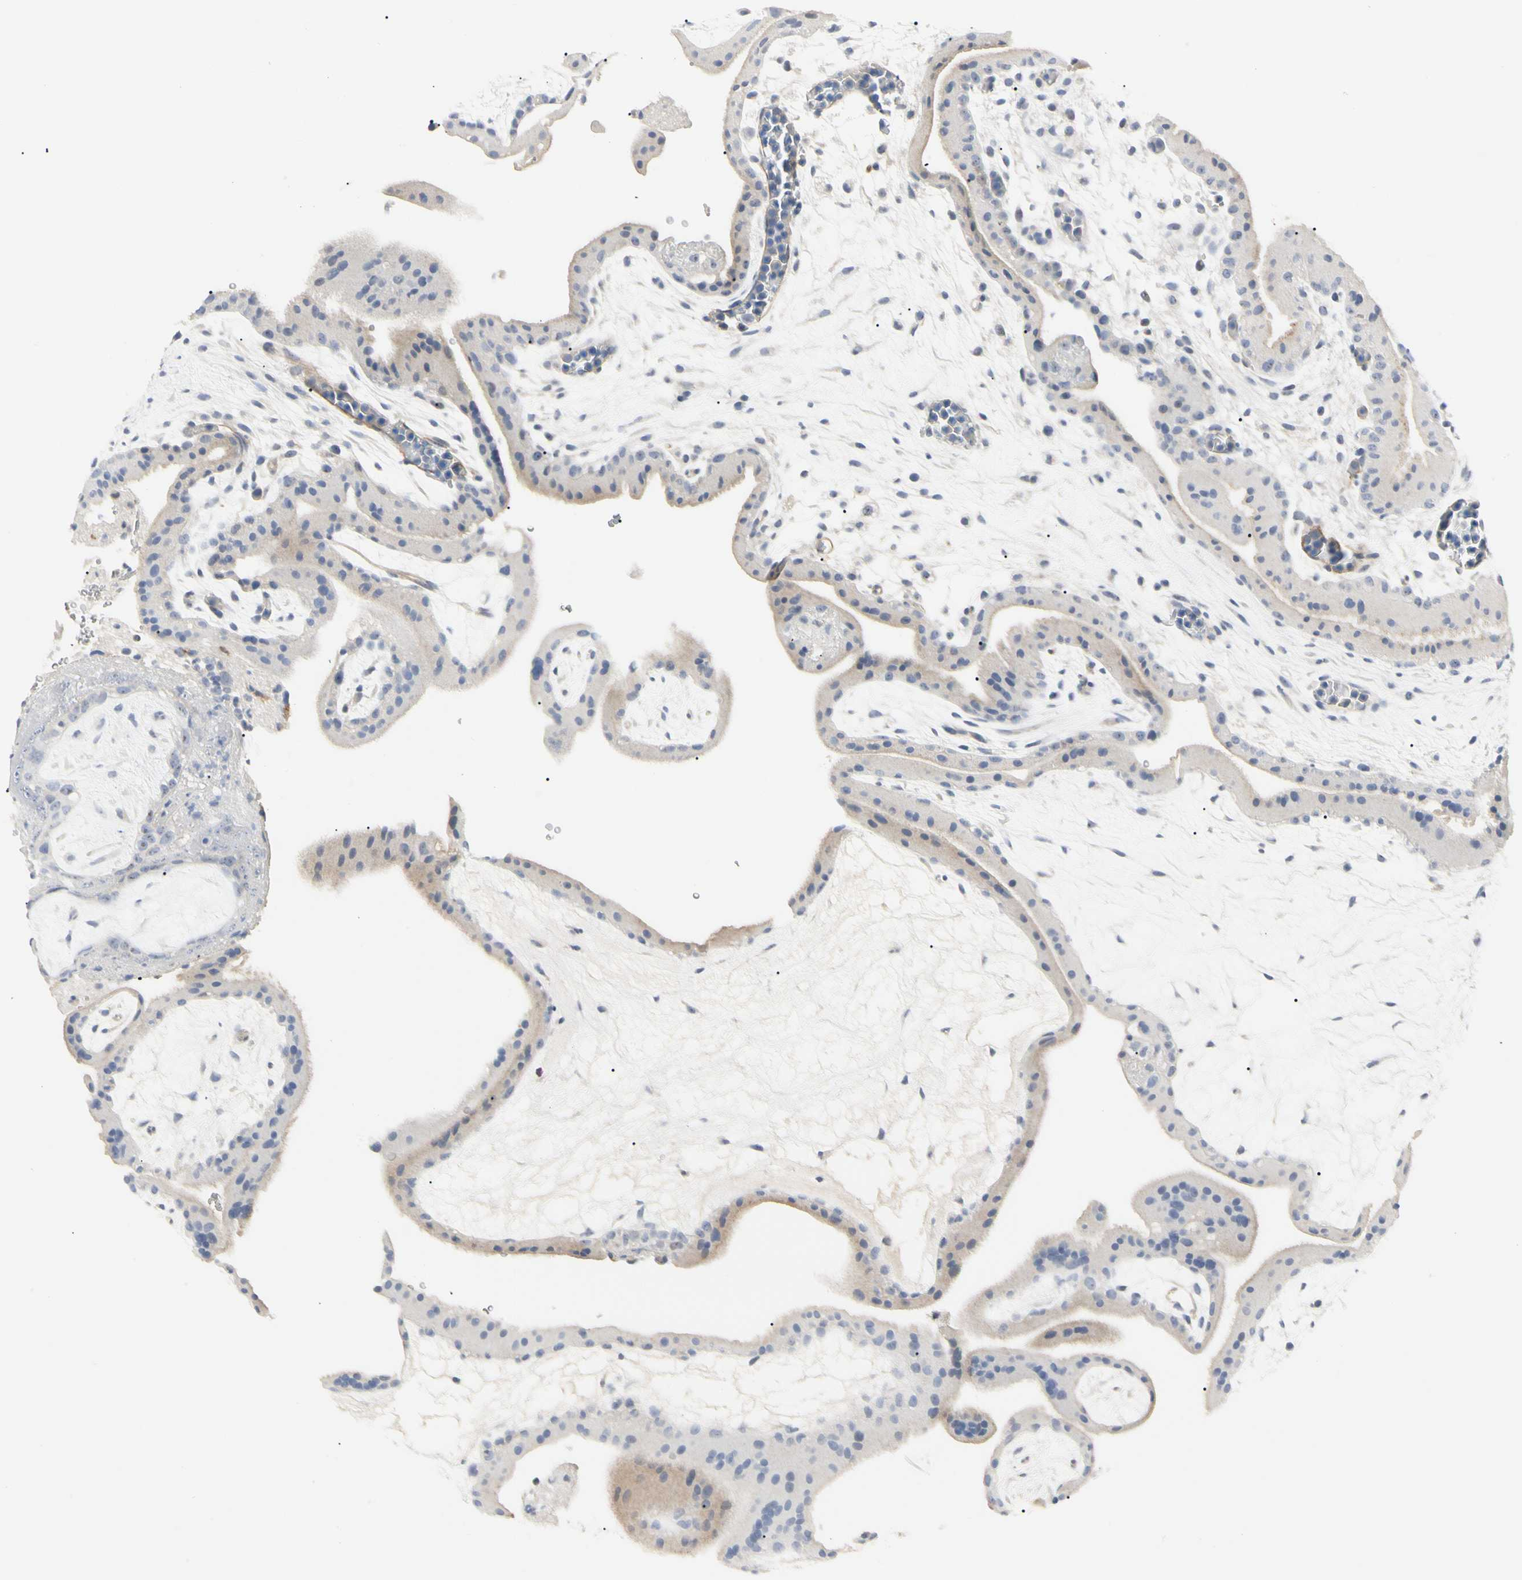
{"staining": {"intensity": "weak", "quantity": "<25%", "location": "cytoplasmic/membranous"}, "tissue": "placenta", "cell_type": "Trophoblastic cells", "image_type": "normal", "snomed": [{"axis": "morphology", "description": "Normal tissue, NOS"}, {"axis": "topography", "description": "Placenta"}], "caption": "DAB (3,3'-diaminobenzidine) immunohistochemical staining of unremarkable human placenta shows no significant positivity in trophoblastic cells. (Brightfield microscopy of DAB immunohistochemistry at high magnification).", "gene": "GGT5", "patient": {"sex": "female", "age": 19}}